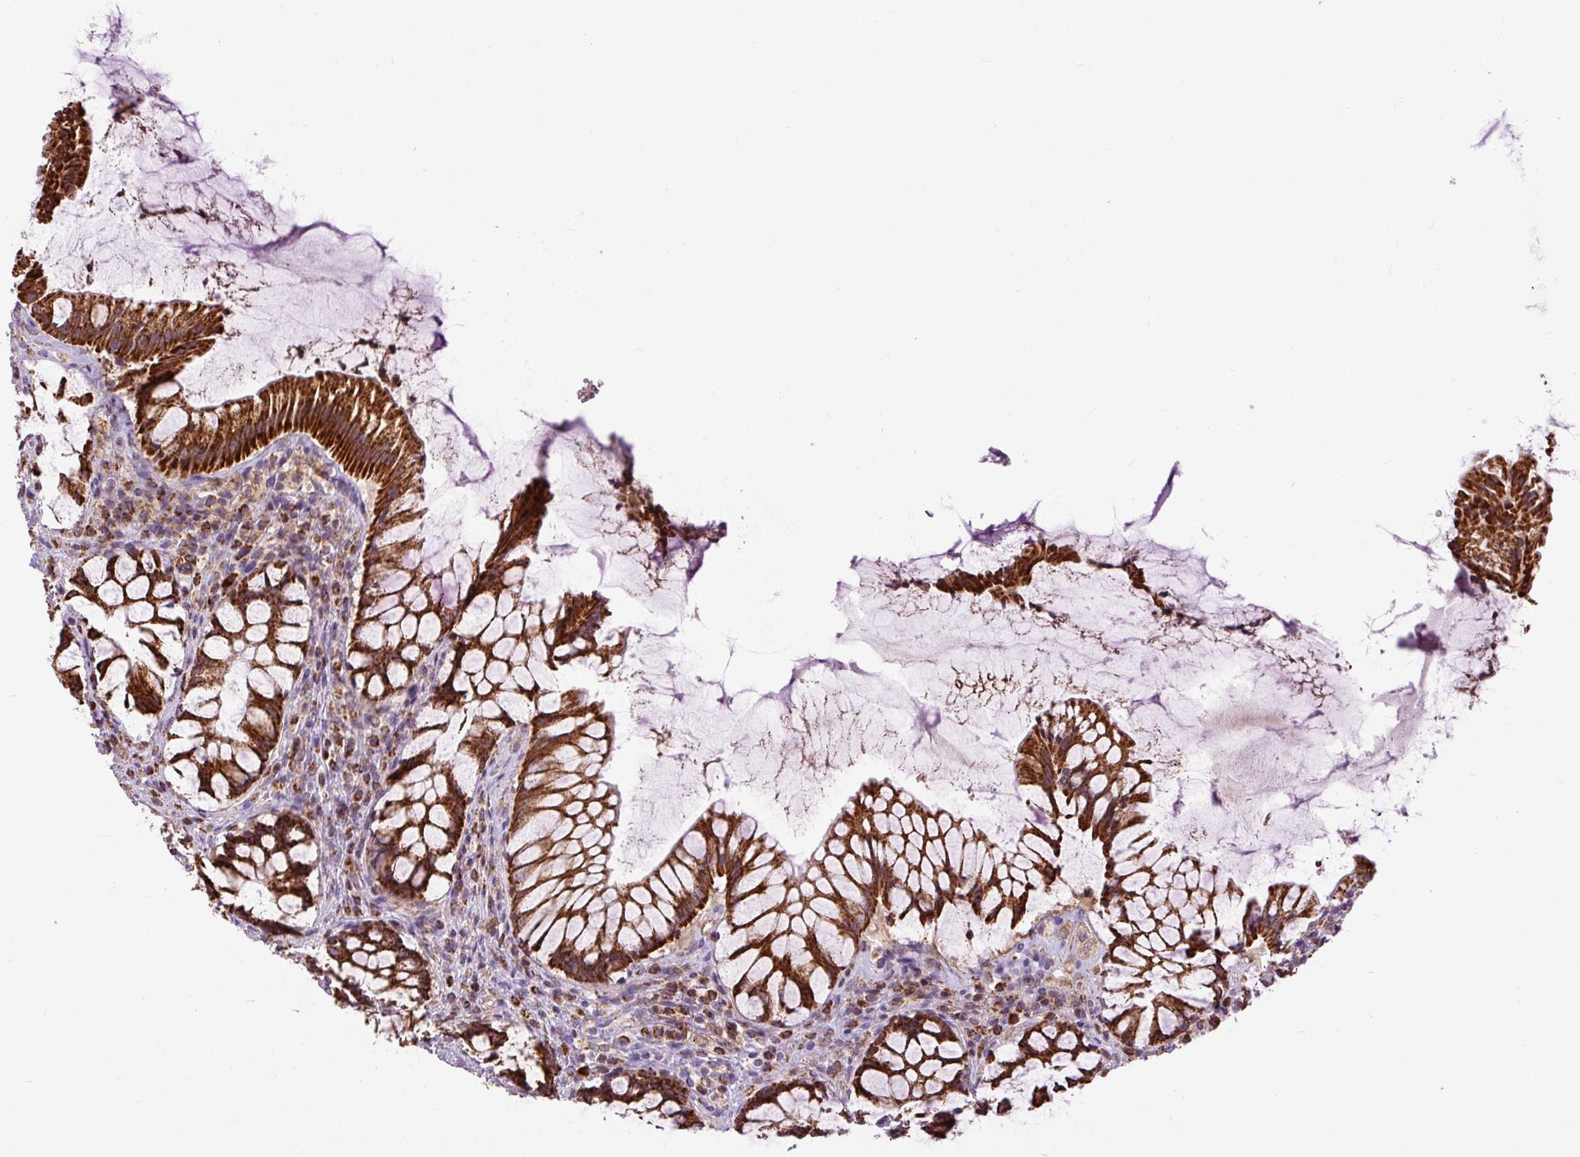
{"staining": {"intensity": "strong", "quantity": ">75%", "location": "cytoplasmic/membranous"}, "tissue": "rectum", "cell_type": "Glandular cells", "image_type": "normal", "snomed": [{"axis": "morphology", "description": "Normal tissue, NOS"}, {"axis": "topography", "description": "Rectum"}], "caption": "IHC histopathology image of normal rectum: rectum stained using immunohistochemistry (IHC) demonstrates high levels of strong protein expression localized specifically in the cytoplasmic/membranous of glandular cells, appearing as a cytoplasmic/membranous brown color.", "gene": "TM2D3", "patient": {"sex": "female", "age": 58}}